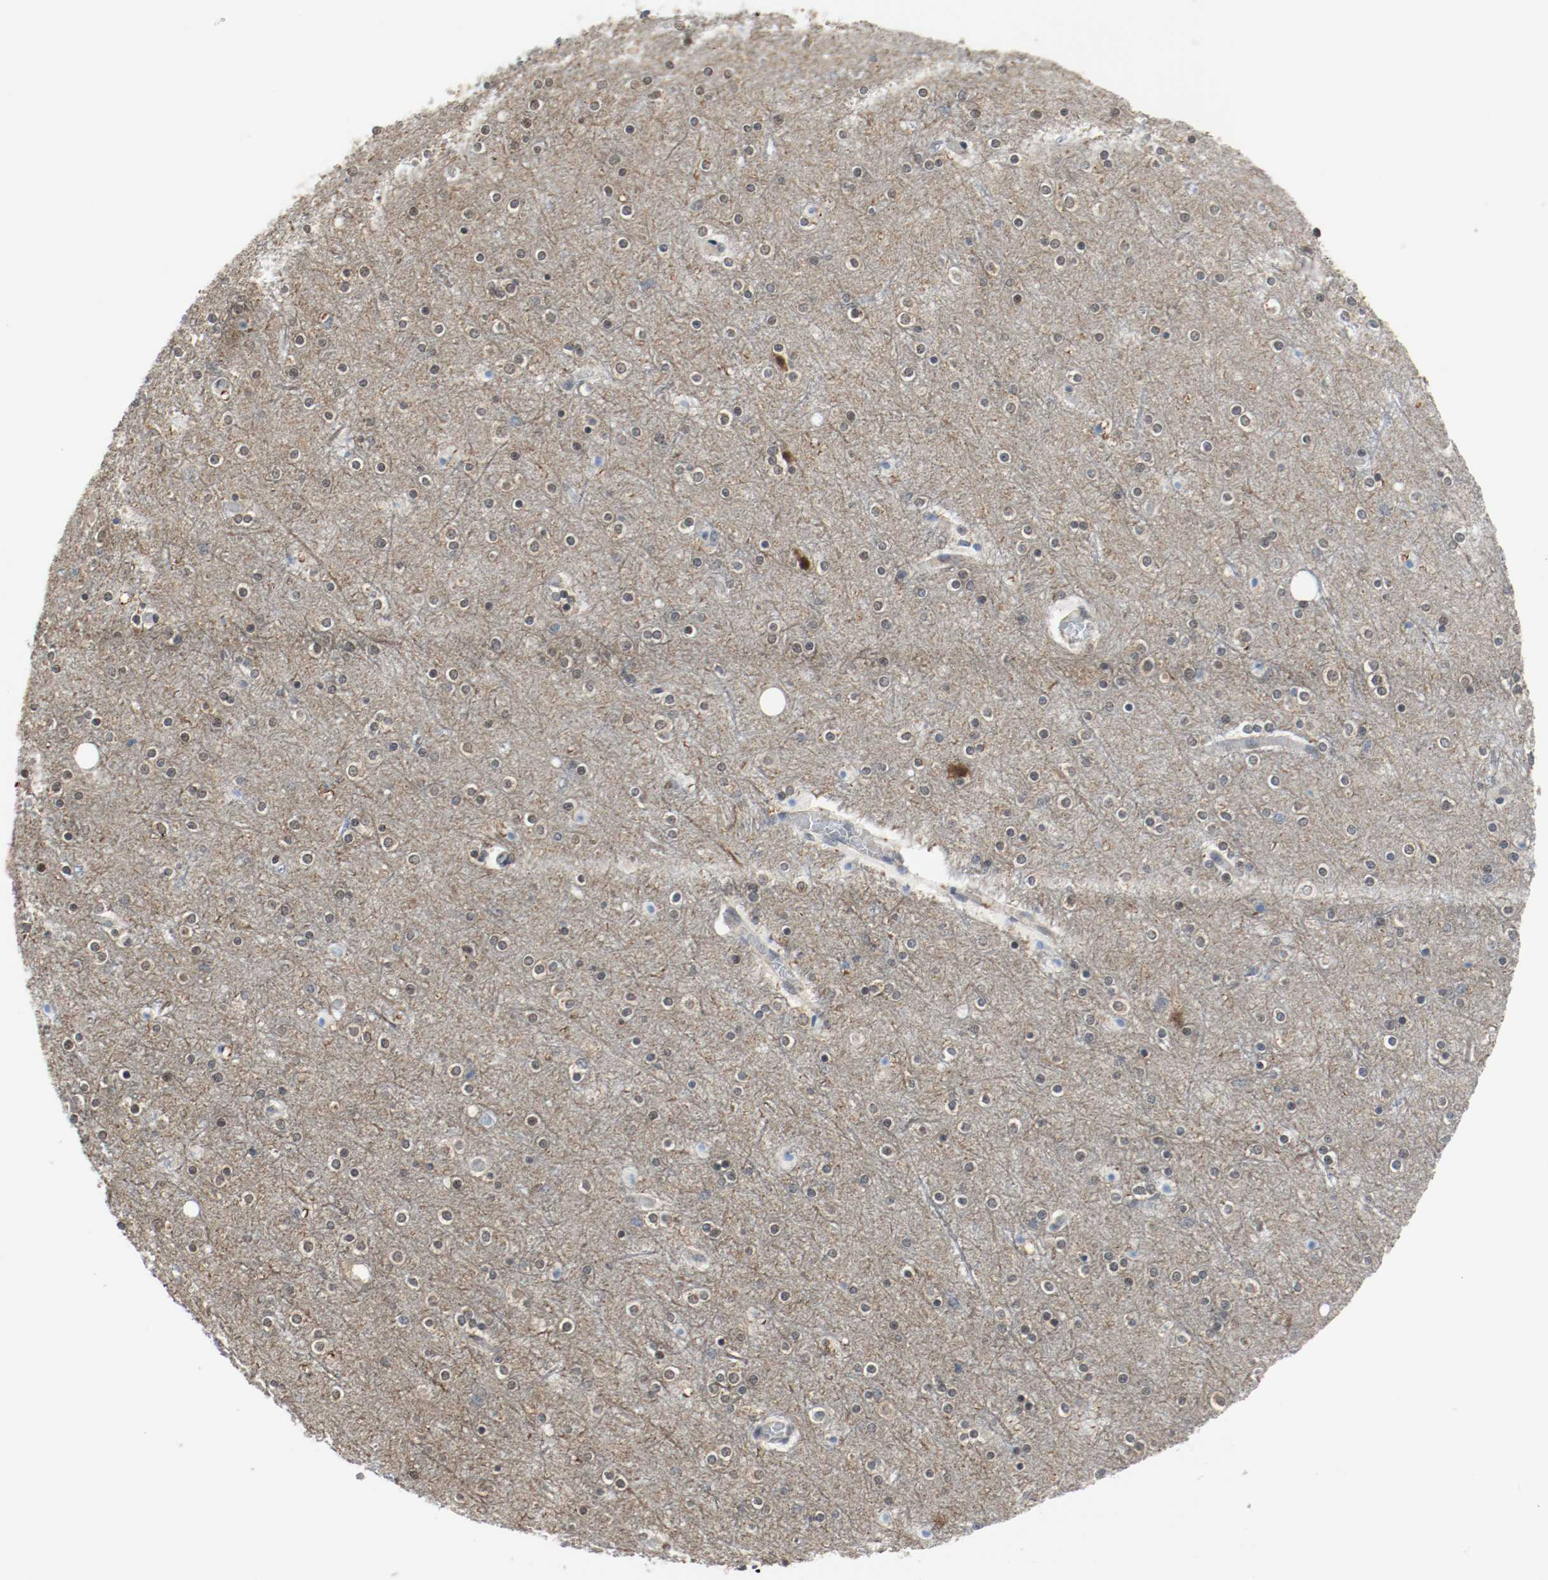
{"staining": {"intensity": "negative", "quantity": "none", "location": "none"}, "tissue": "cerebral cortex", "cell_type": "Endothelial cells", "image_type": "normal", "snomed": [{"axis": "morphology", "description": "Normal tissue, NOS"}, {"axis": "topography", "description": "Cerebral cortex"}], "caption": "Endothelial cells are negative for protein expression in unremarkable human cerebral cortex. (DAB (3,3'-diaminobenzidine) immunohistochemistry (IHC), high magnification).", "gene": "PPME1", "patient": {"sex": "female", "age": 54}}